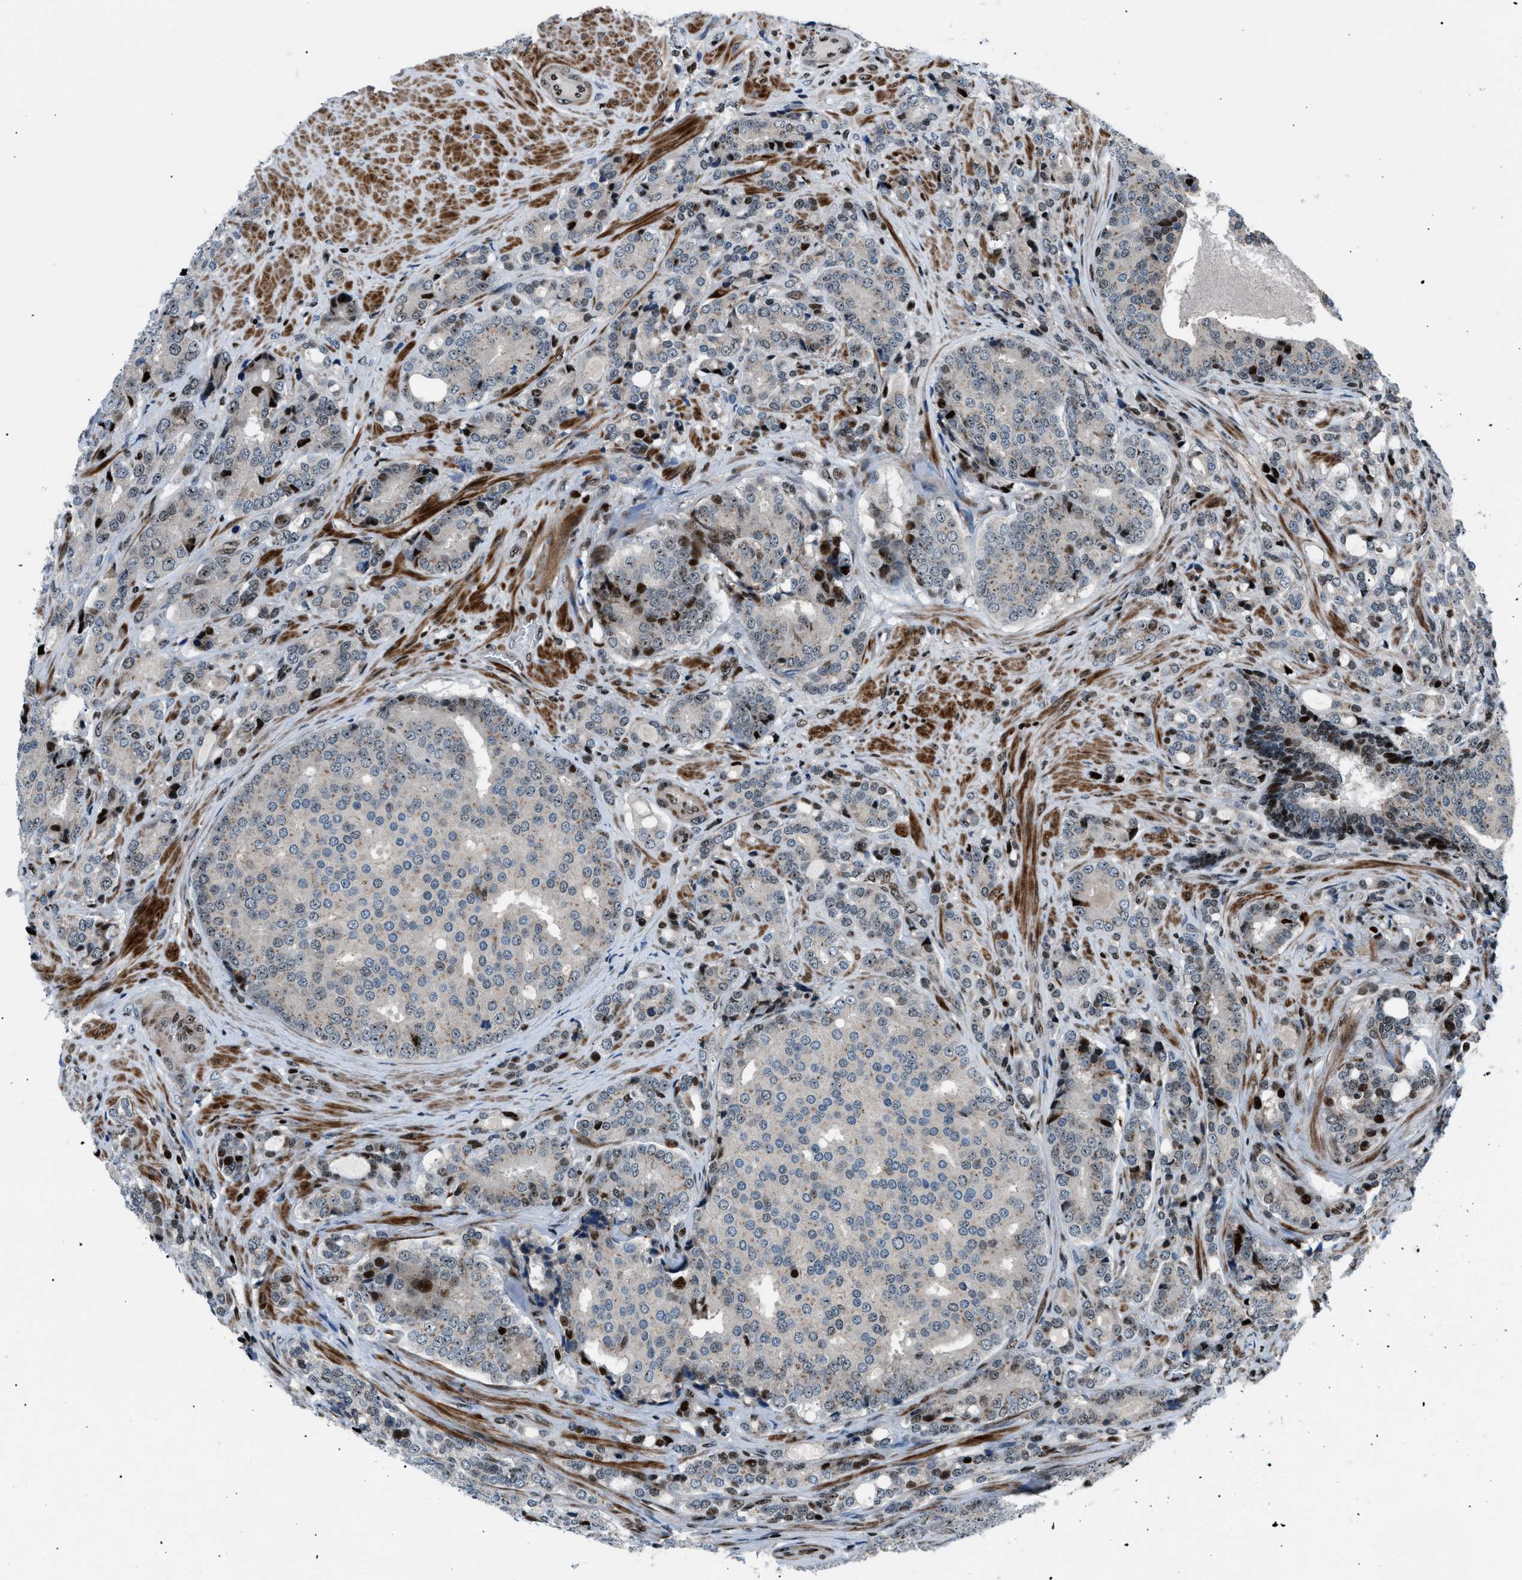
{"staining": {"intensity": "moderate", "quantity": "<25%", "location": "nuclear"}, "tissue": "prostate cancer", "cell_type": "Tumor cells", "image_type": "cancer", "snomed": [{"axis": "morphology", "description": "Adenocarcinoma, High grade"}, {"axis": "topography", "description": "Prostate"}], "caption": "This micrograph displays immunohistochemistry (IHC) staining of human prostate cancer, with low moderate nuclear expression in approximately <25% of tumor cells.", "gene": "PRKX", "patient": {"sex": "male", "age": 50}}